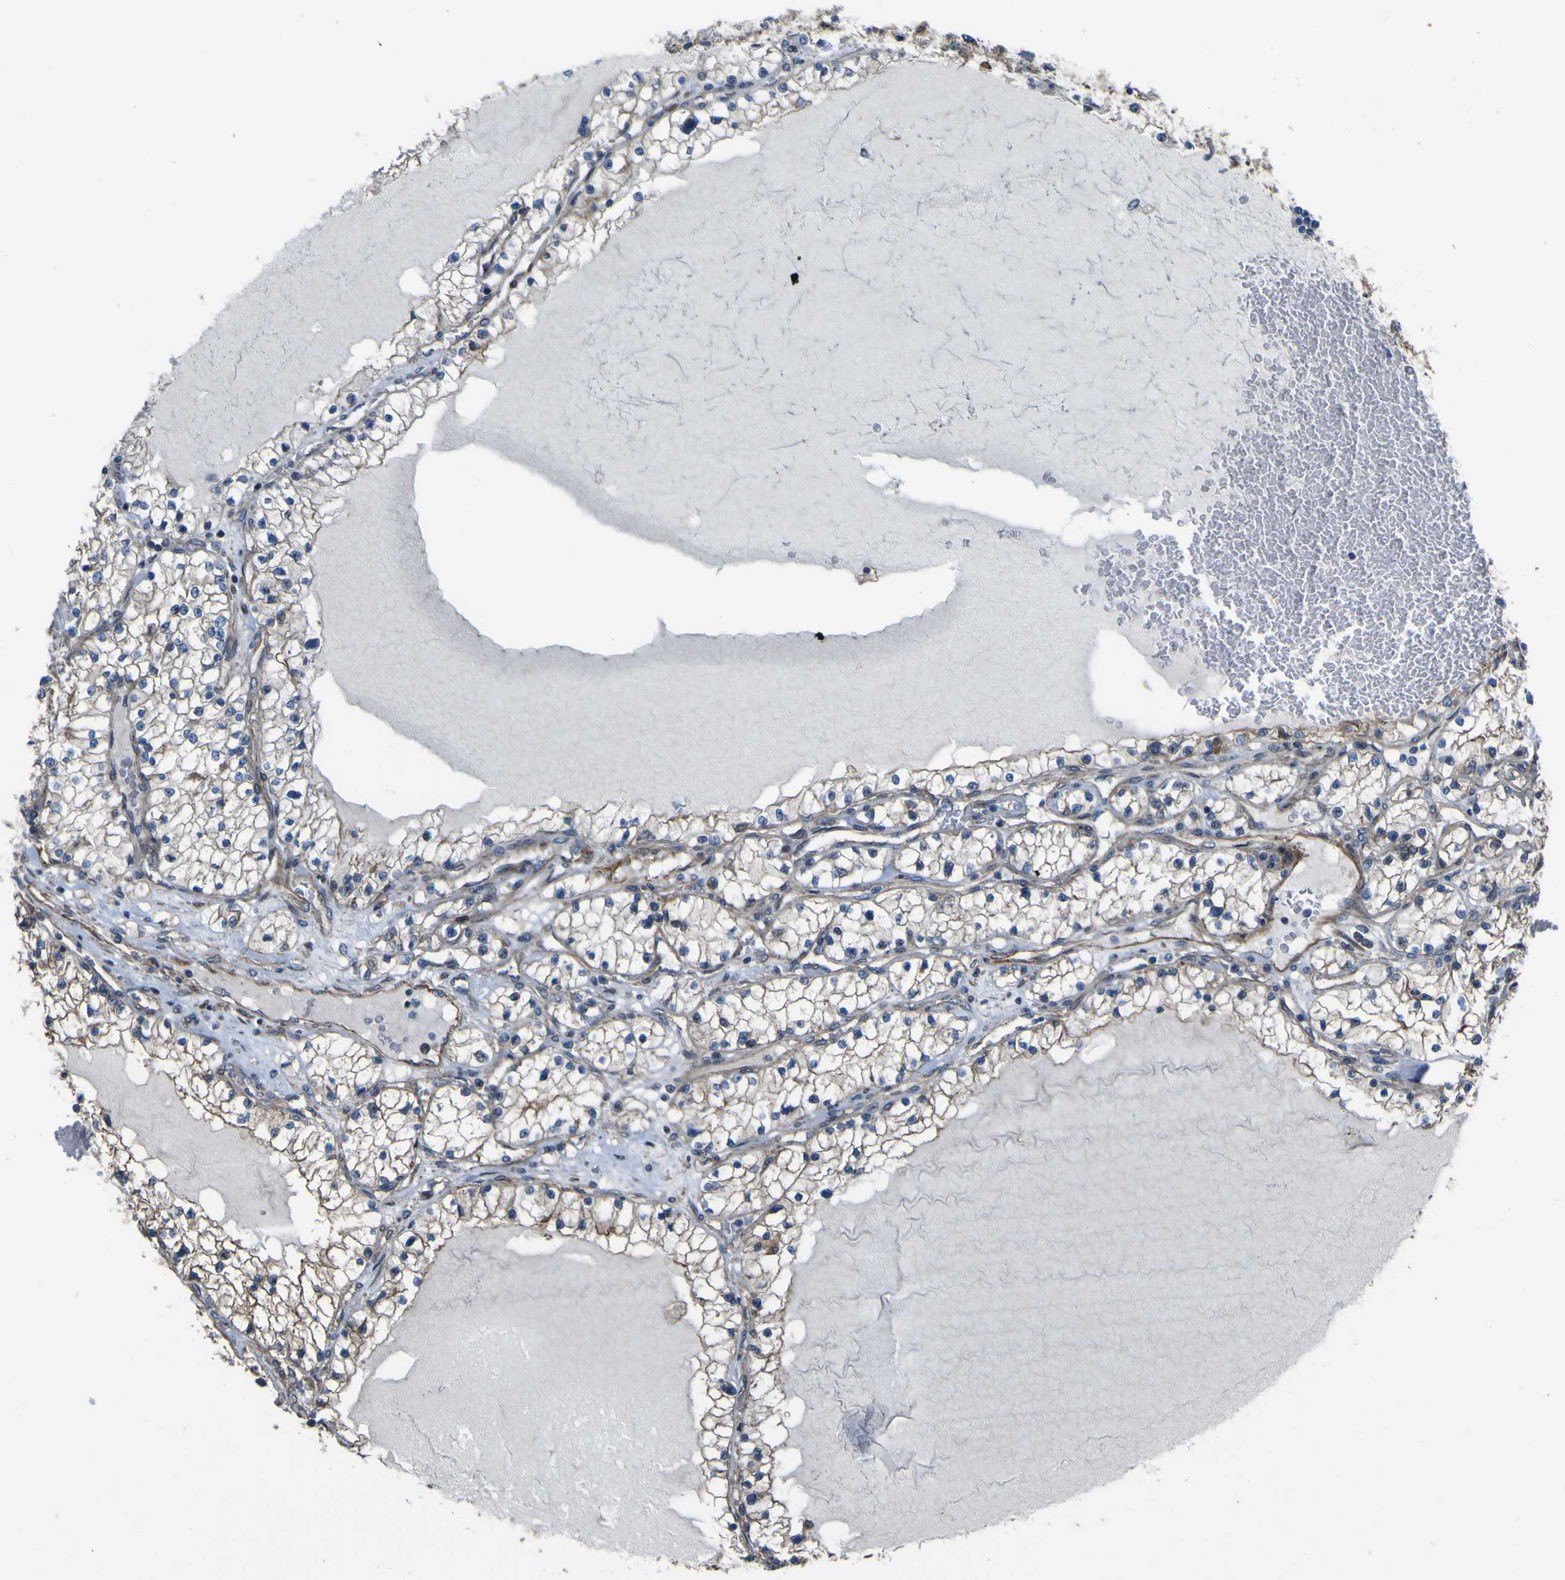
{"staining": {"intensity": "negative", "quantity": "none", "location": "none"}, "tissue": "renal cancer", "cell_type": "Tumor cells", "image_type": "cancer", "snomed": [{"axis": "morphology", "description": "Adenocarcinoma, NOS"}, {"axis": "topography", "description": "Kidney"}], "caption": "Immunohistochemistry micrograph of neoplastic tissue: human renal cancer (adenocarcinoma) stained with DAB exhibits no significant protein staining in tumor cells. The staining was performed using DAB to visualize the protein expression in brown, while the nuclei were stained in blue with hematoxylin (Magnification: 20x).", "gene": "FBXO30", "patient": {"sex": "male", "age": 68}}